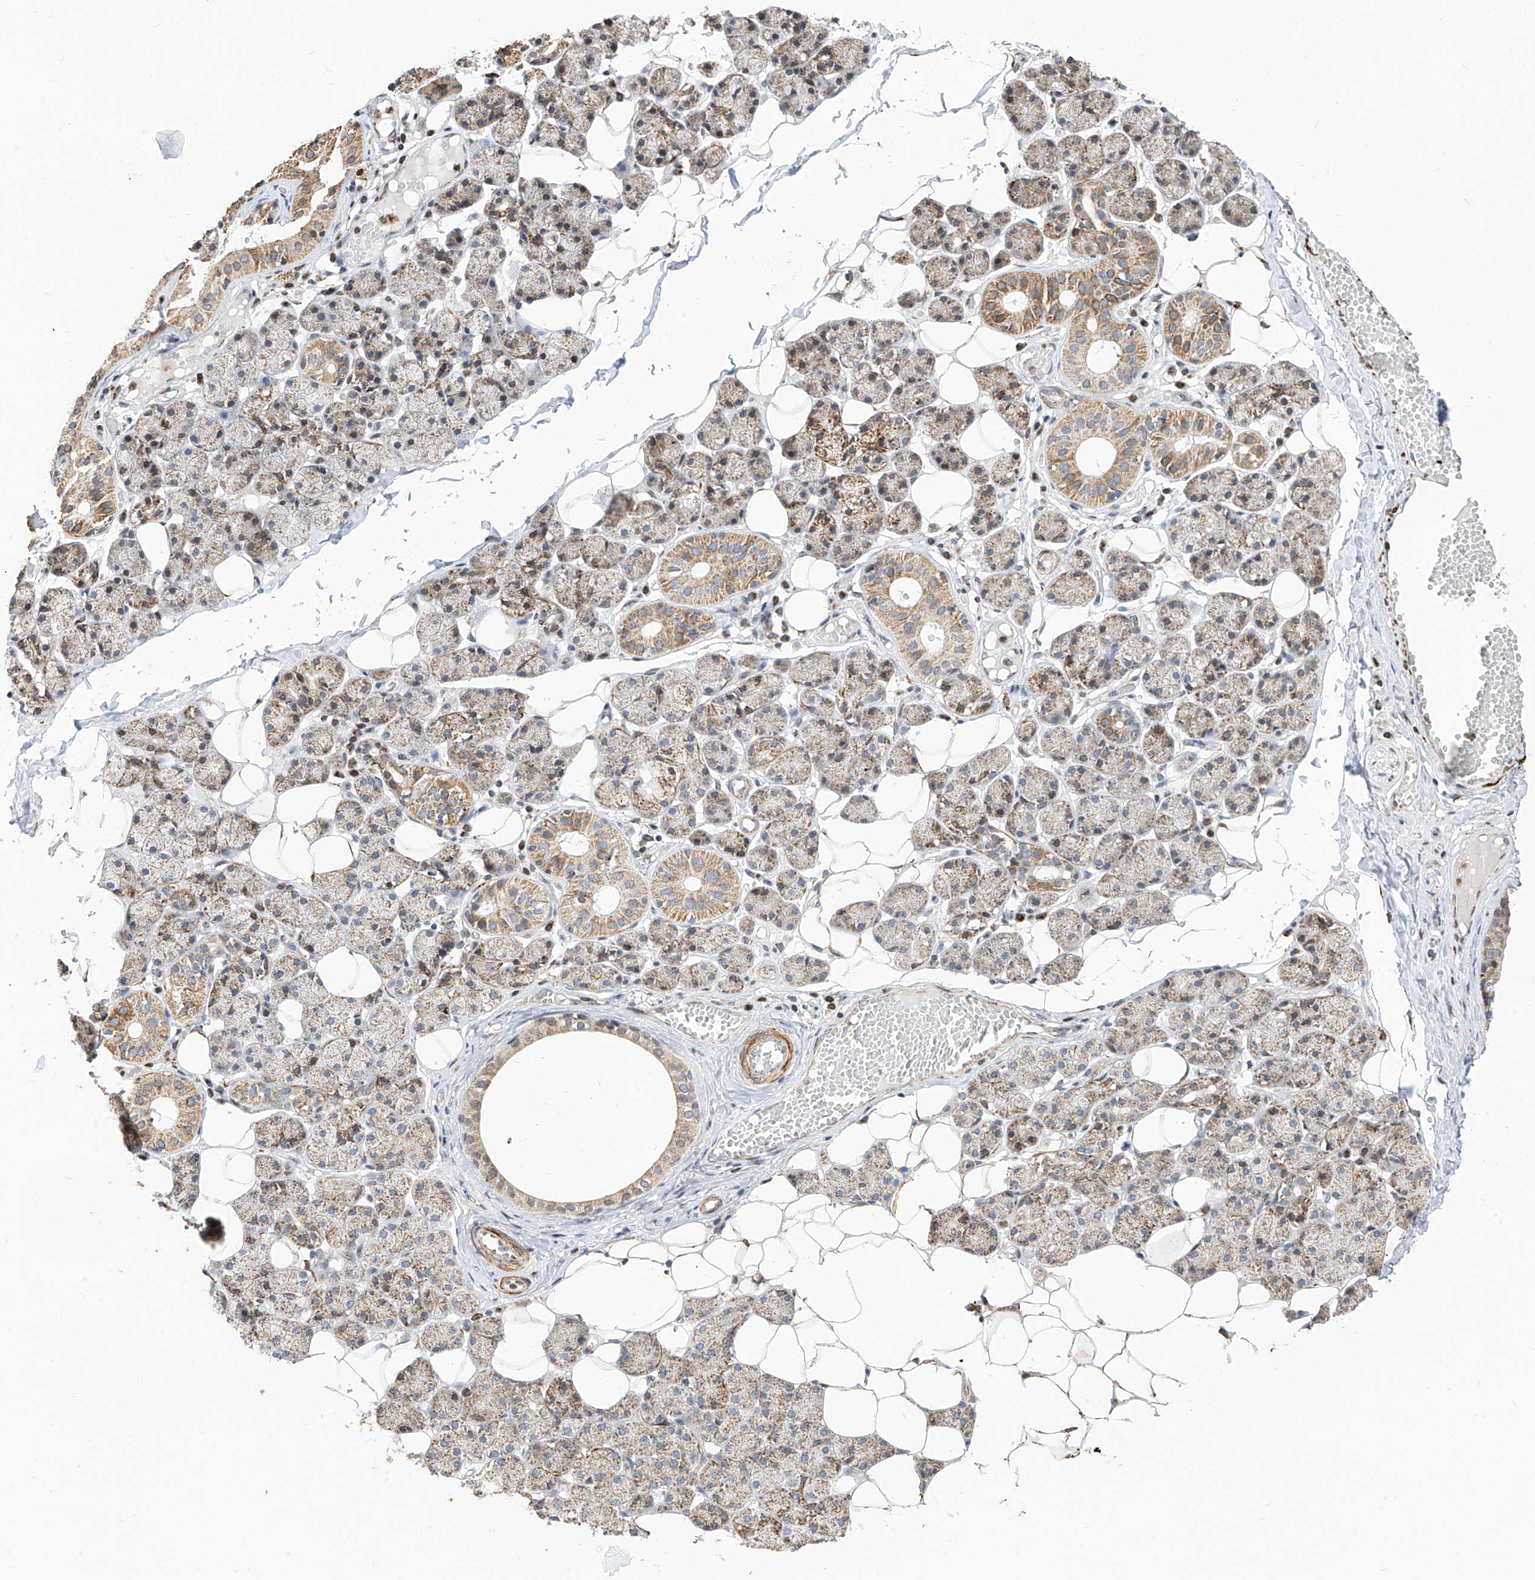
{"staining": {"intensity": "moderate", "quantity": ">75%", "location": "cytoplasmic/membranous"}, "tissue": "salivary gland", "cell_type": "Glandular cells", "image_type": "normal", "snomed": [{"axis": "morphology", "description": "Normal tissue, NOS"}, {"axis": "topography", "description": "Salivary gland"}], "caption": "Immunohistochemical staining of unremarkable human salivary gland displays >75% levels of moderate cytoplasmic/membranous protein staining in about >75% of glandular cells.", "gene": "TTLL8", "patient": {"sex": "female", "age": 33}}